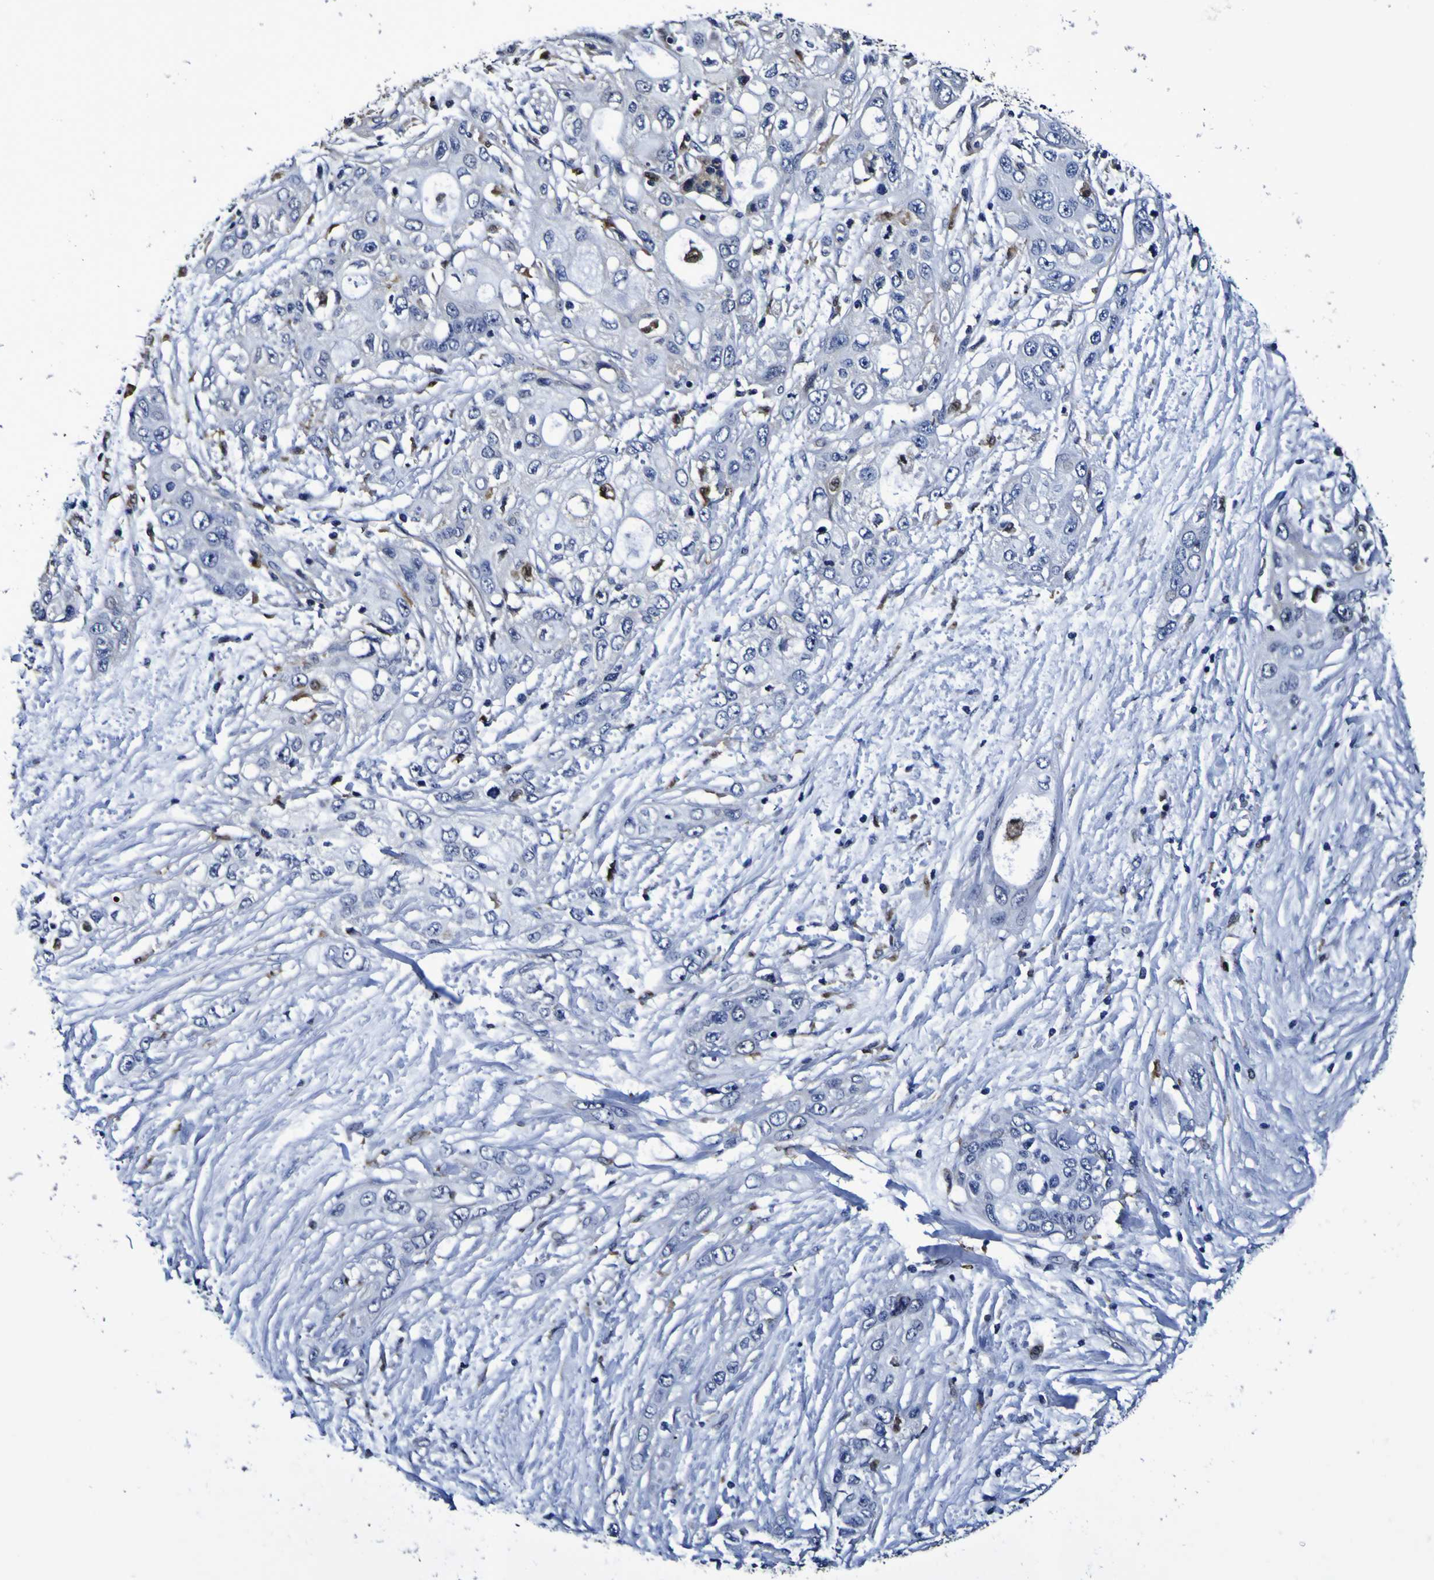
{"staining": {"intensity": "negative", "quantity": "none", "location": "none"}, "tissue": "pancreatic cancer", "cell_type": "Tumor cells", "image_type": "cancer", "snomed": [{"axis": "morphology", "description": "Adenocarcinoma, NOS"}, {"axis": "topography", "description": "Pancreas"}], "caption": "High power microscopy photomicrograph of an IHC histopathology image of pancreatic cancer (adenocarcinoma), revealing no significant expression in tumor cells.", "gene": "GPX1", "patient": {"sex": "female", "age": 70}}